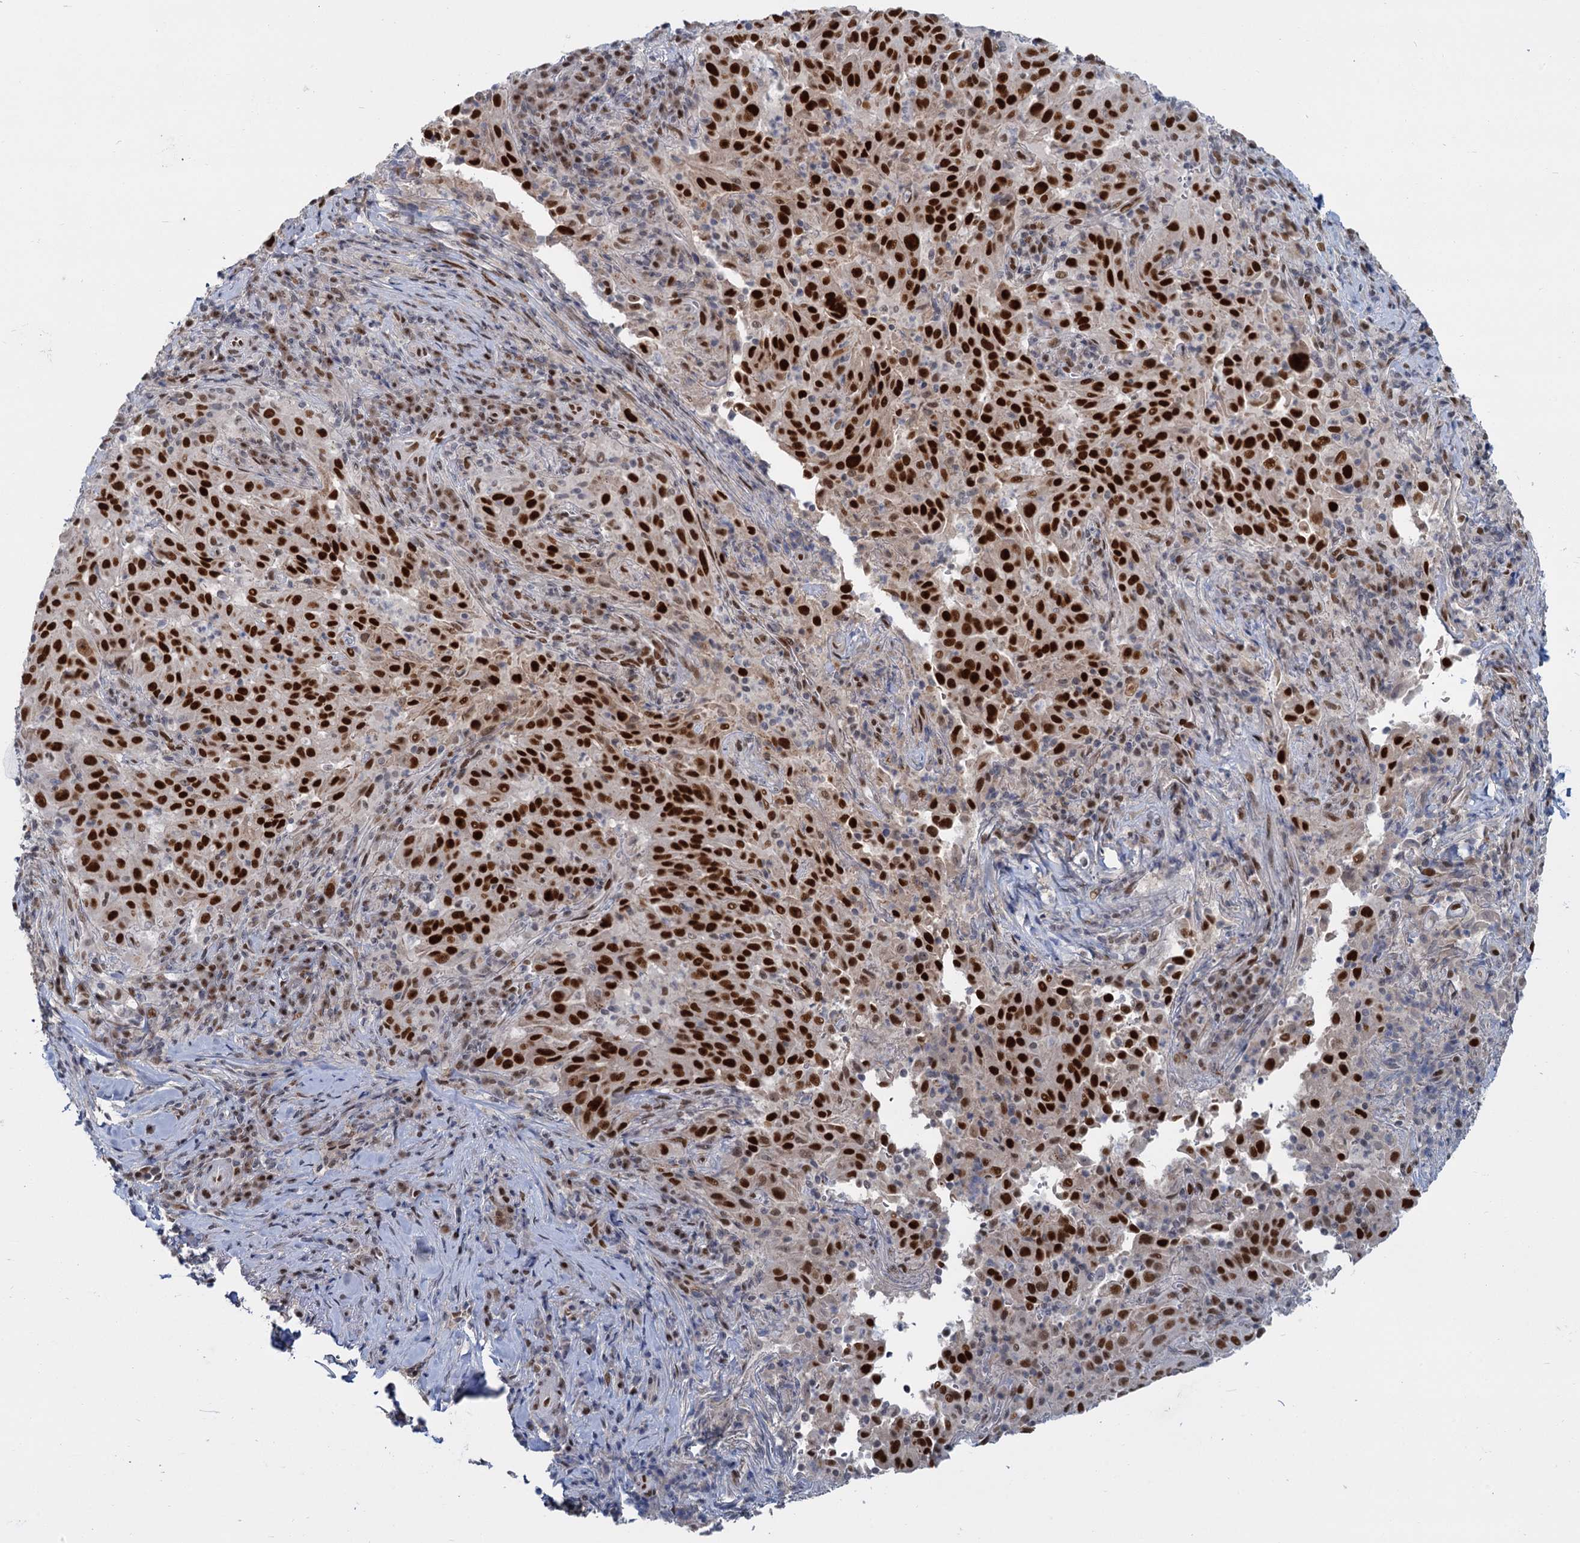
{"staining": {"intensity": "strong", "quantity": ">75%", "location": "nuclear"}, "tissue": "pancreatic cancer", "cell_type": "Tumor cells", "image_type": "cancer", "snomed": [{"axis": "morphology", "description": "Adenocarcinoma, NOS"}, {"axis": "topography", "description": "Pancreas"}], "caption": "Immunohistochemical staining of human pancreatic cancer (adenocarcinoma) shows high levels of strong nuclear positivity in approximately >75% of tumor cells.", "gene": "RPRD1A", "patient": {"sex": "male", "age": 63}}